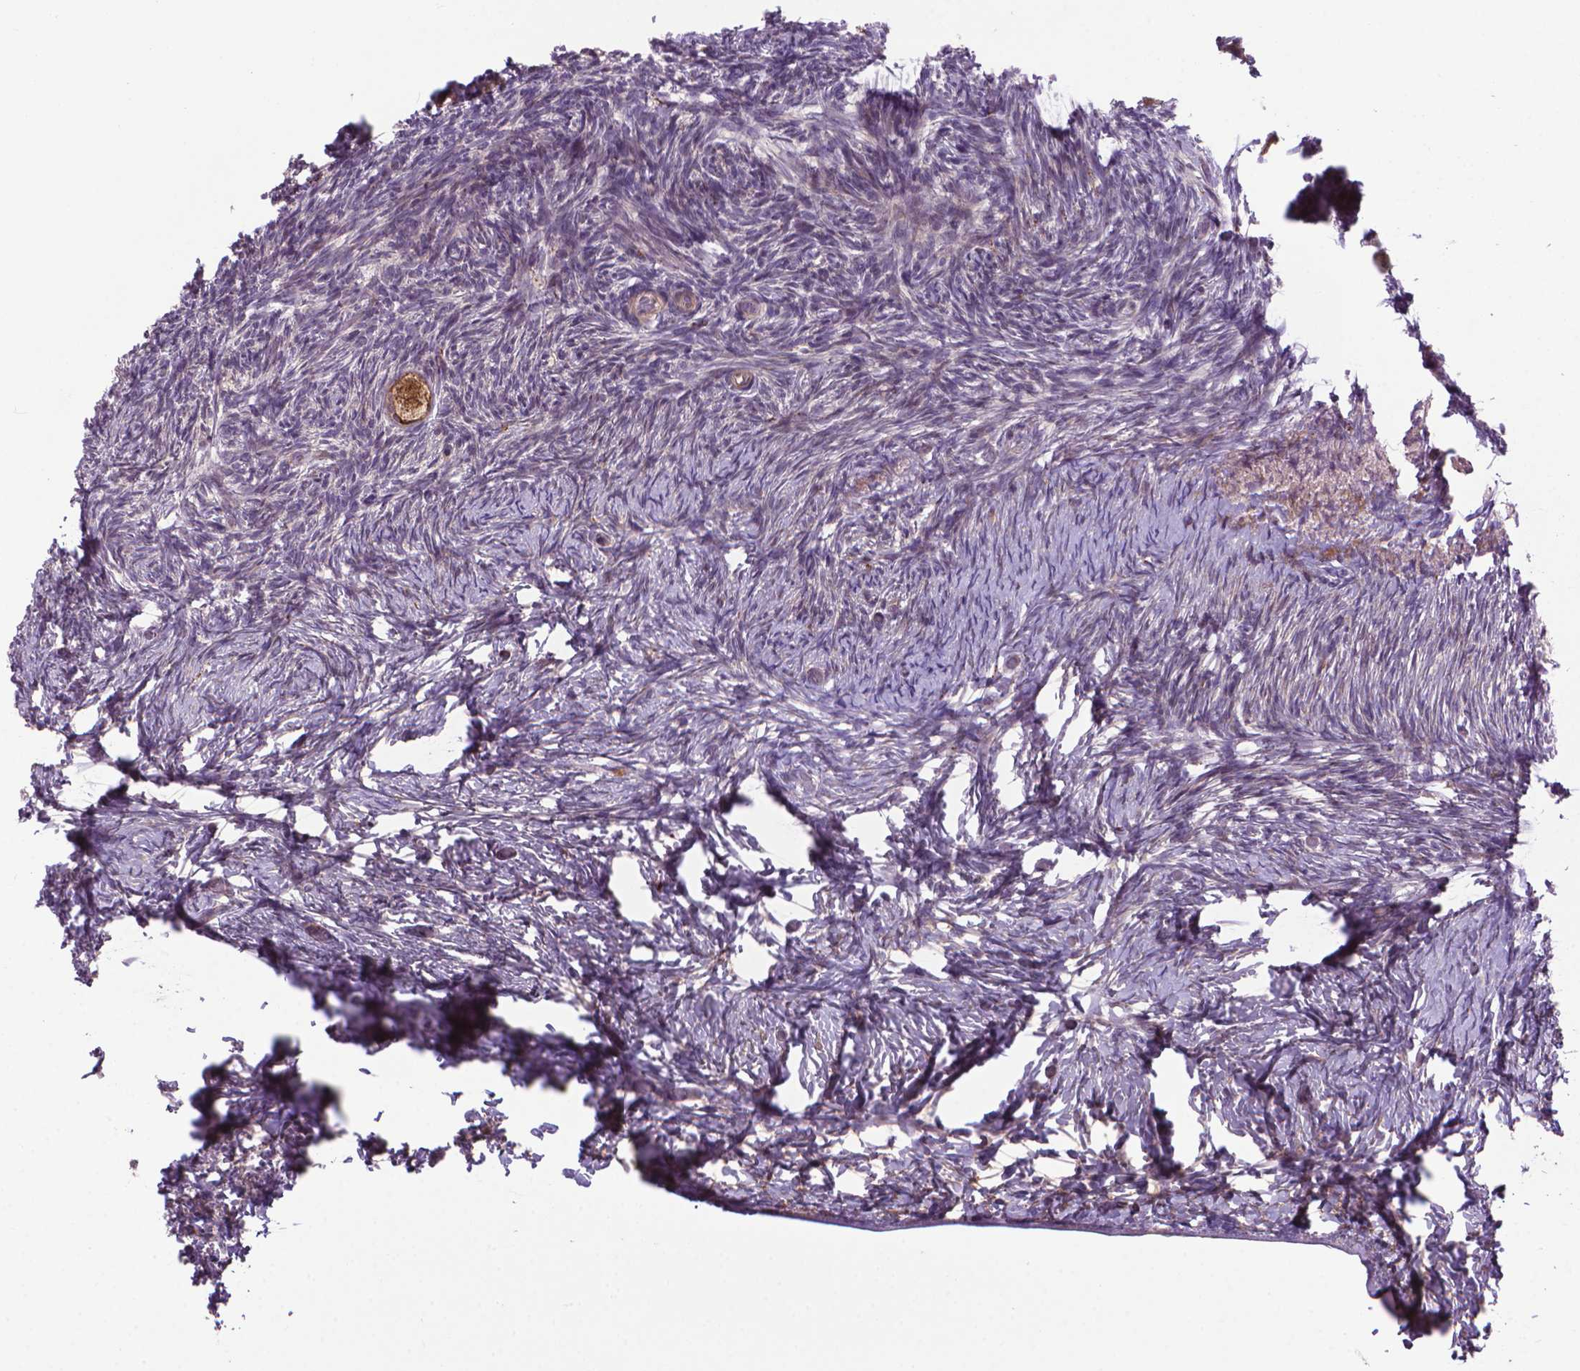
{"staining": {"intensity": "moderate", "quantity": ">75%", "location": "cytoplasmic/membranous"}, "tissue": "ovary", "cell_type": "Follicle cells", "image_type": "normal", "snomed": [{"axis": "morphology", "description": "Normal tissue, NOS"}, {"axis": "topography", "description": "Ovary"}], "caption": "Moderate cytoplasmic/membranous staining for a protein is seen in approximately >75% of follicle cells of benign ovary using immunohistochemistry.", "gene": "MYH14", "patient": {"sex": "female", "age": 39}}